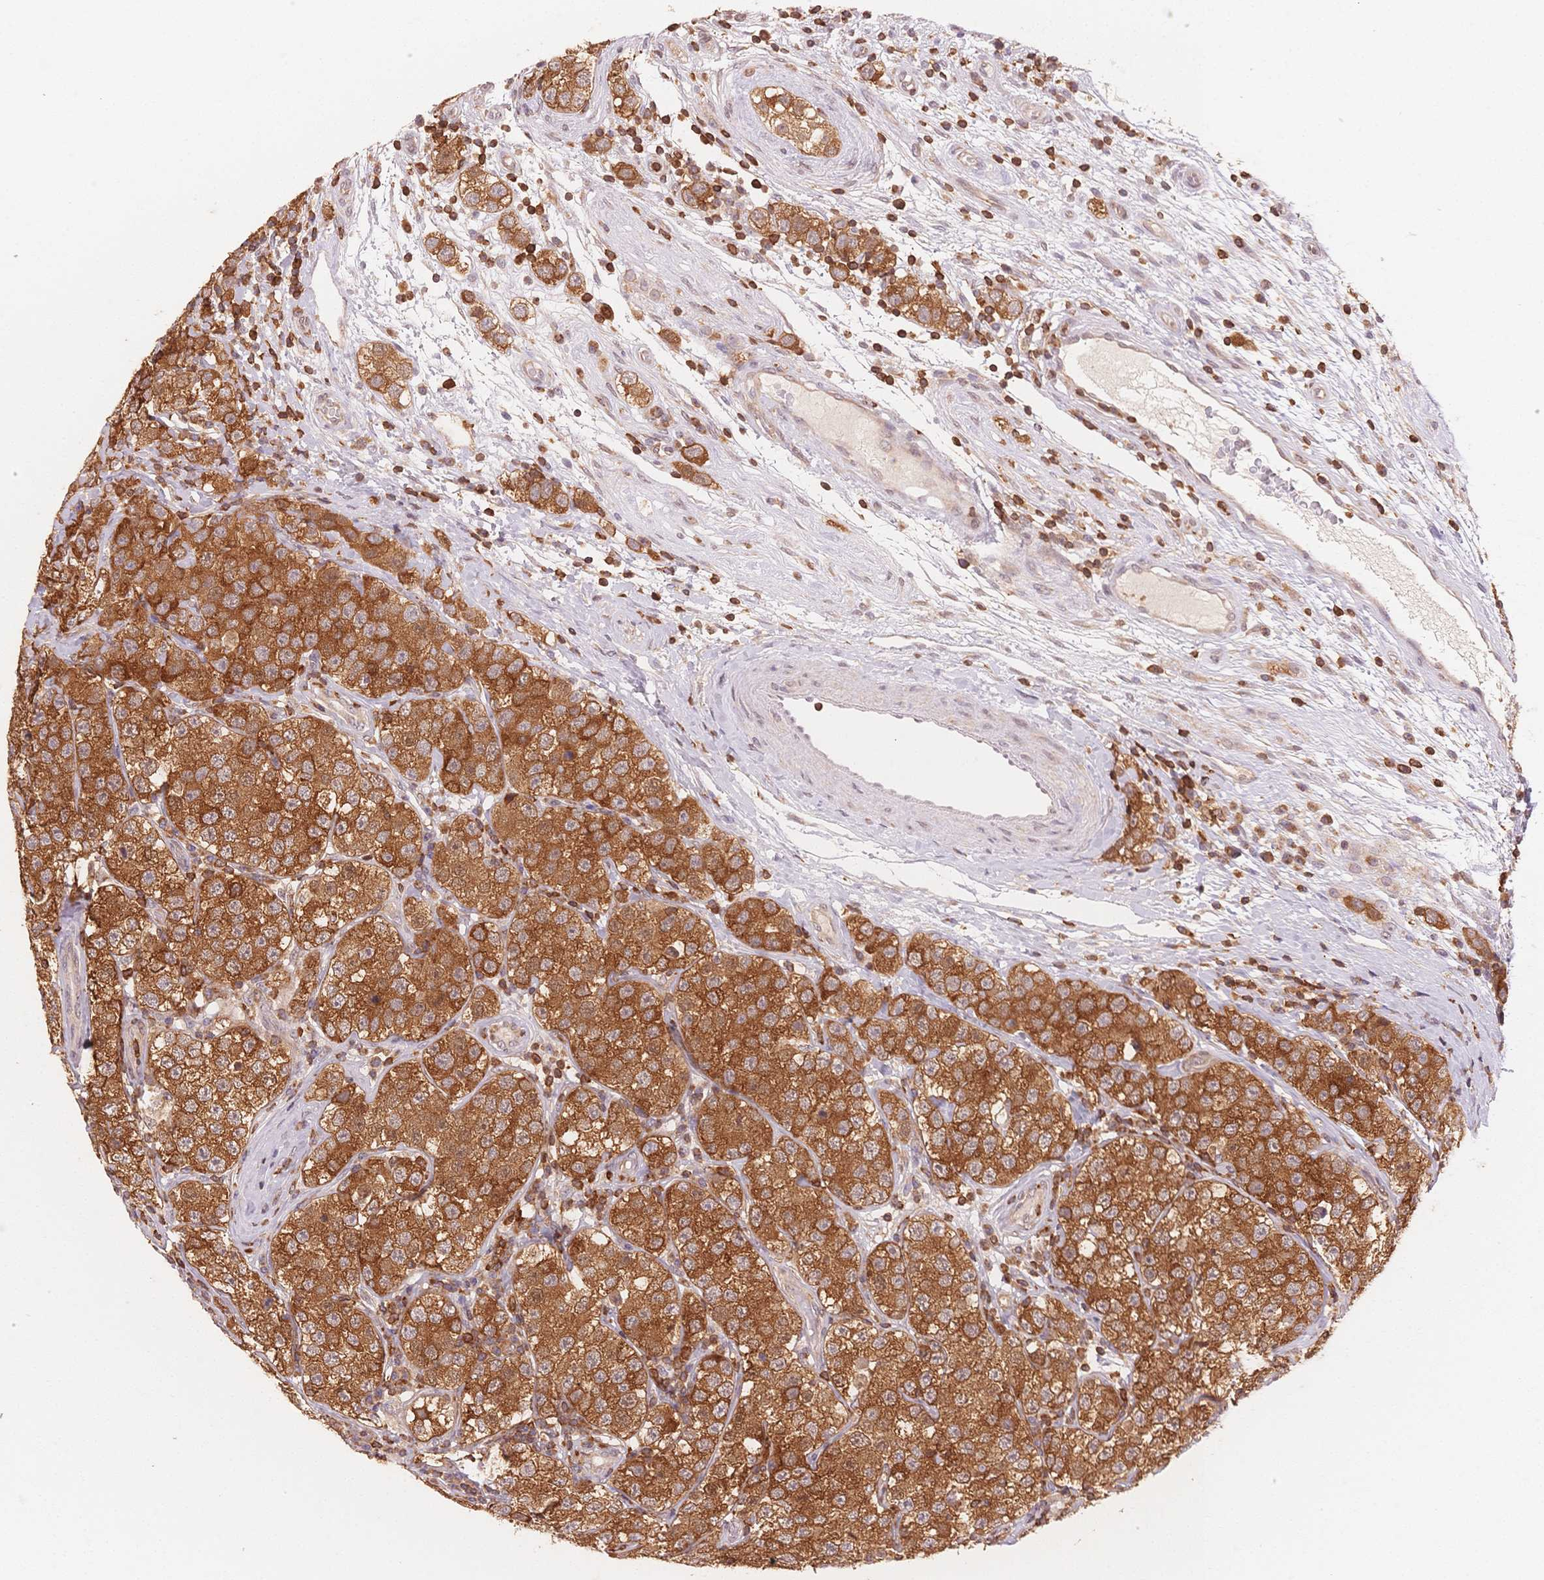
{"staining": {"intensity": "strong", "quantity": ">75%", "location": "cytoplasmic/membranous"}, "tissue": "testis cancer", "cell_type": "Tumor cells", "image_type": "cancer", "snomed": [{"axis": "morphology", "description": "Seminoma, NOS"}, {"axis": "topography", "description": "Testis"}], "caption": "Protein staining exhibits strong cytoplasmic/membranous positivity in approximately >75% of tumor cells in testis seminoma.", "gene": "STK39", "patient": {"sex": "male", "age": 34}}